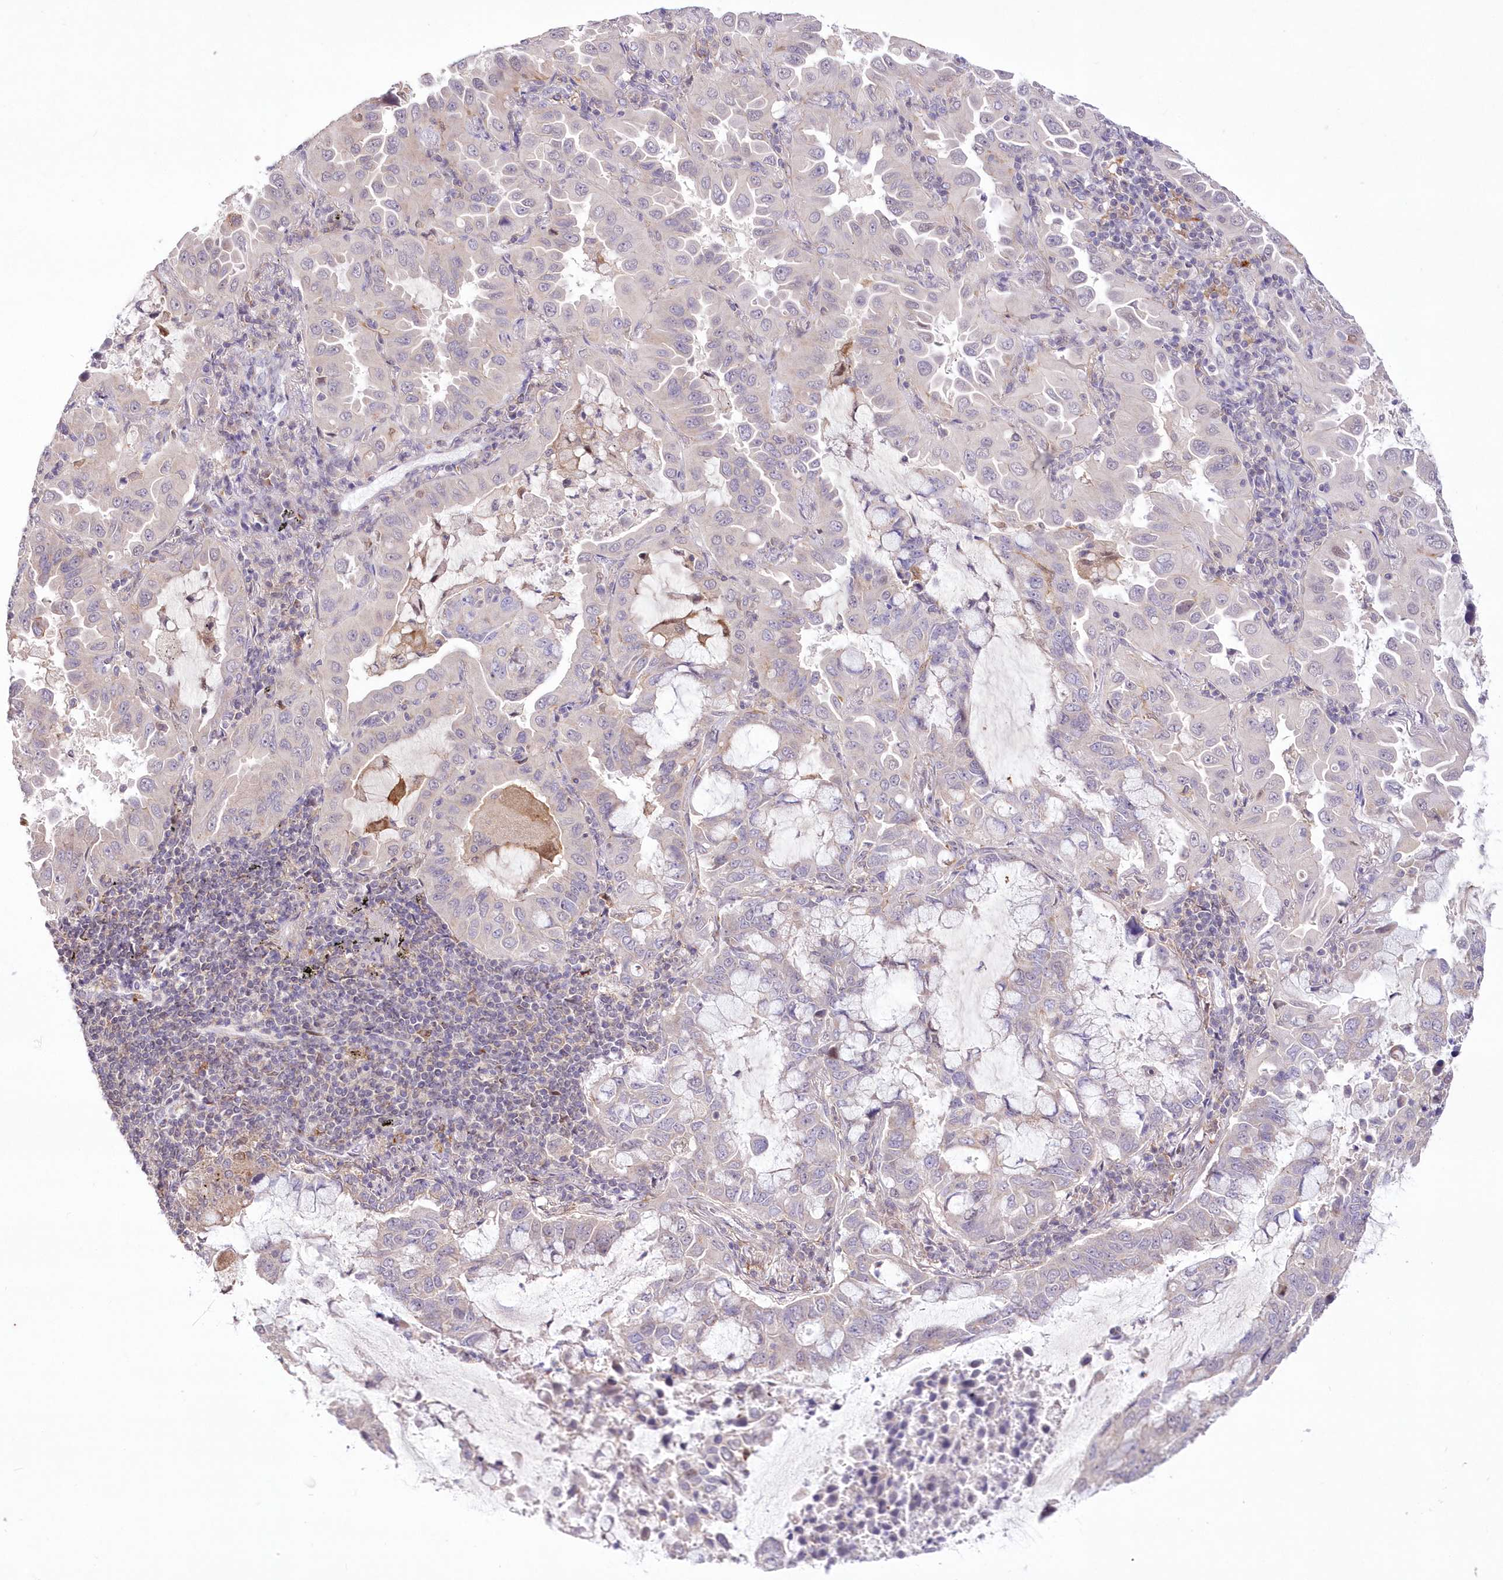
{"staining": {"intensity": "negative", "quantity": "none", "location": "none"}, "tissue": "lung cancer", "cell_type": "Tumor cells", "image_type": "cancer", "snomed": [{"axis": "morphology", "description": "Adenocarcinoma, NOS"}, {"axis": "topography", "description": "Lung"}], "caption": "Immunohistochemistry (IHC) image of neoplastic tissue: human lung cancer (adenocarcinoma) stained with DAB shows no significant protein staining in tumor cells.", "gene": "FAM241B", "patient": {"sex": "male", "age": 64}}